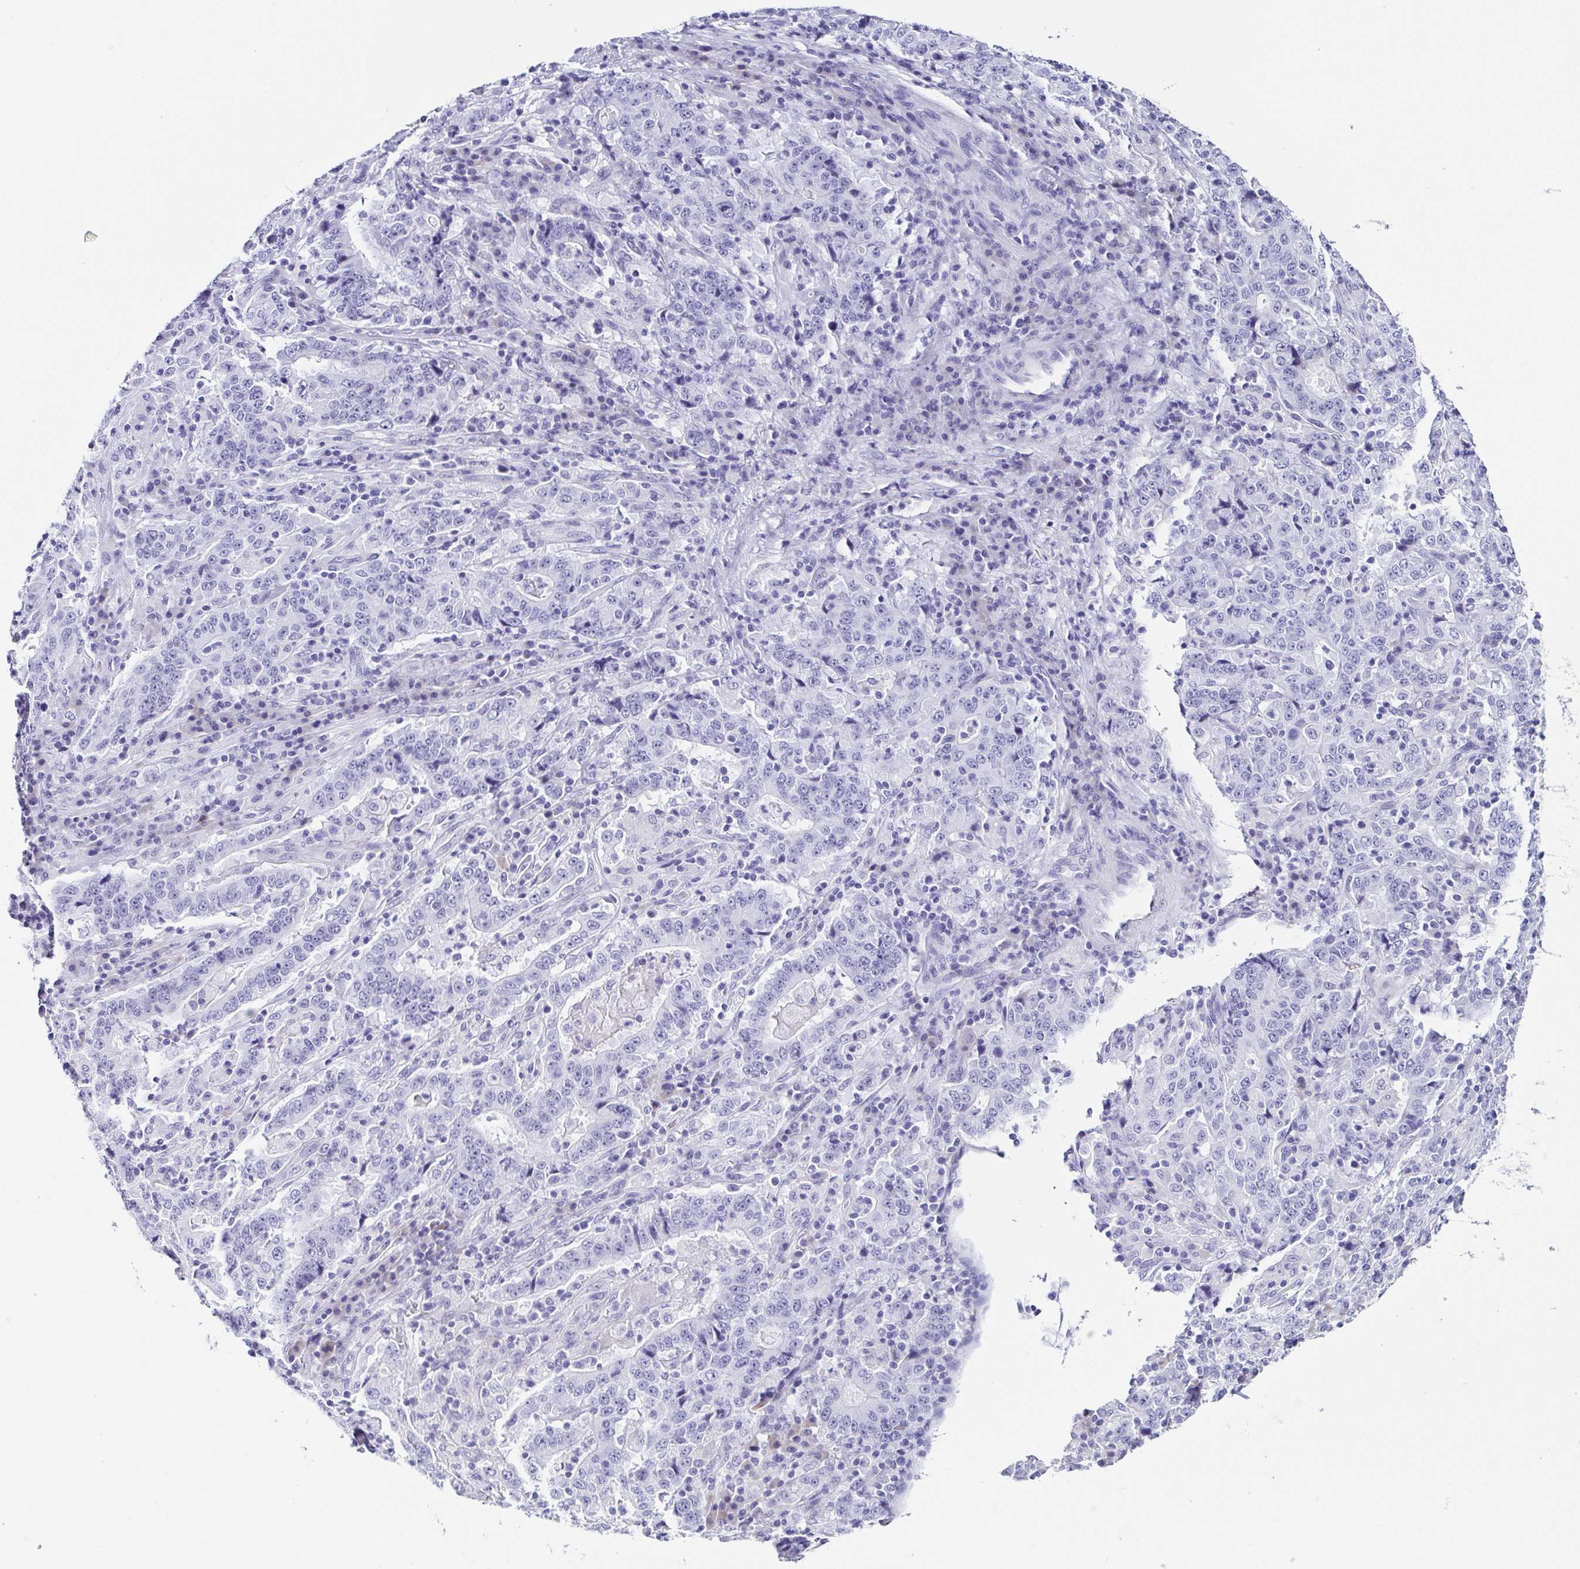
{"staining": {"intensity": "negative", "quantity": "none", "location": "none"}, "tissue": "stomach cancer", "cell_type": "Tumor cells", "image_type": "cancer", "snomed": [{"axis": "morphology", "description": "Normal tissue, NOS"}, {"axis": "morphology", "description": "Adenocarcinoma, NOS"}, {"axis": "topography", "description": "Stomach, upper"}, {"axis": "topography", "description": "Stomach"}], "caption": "High magnification brightfield microscopy of stomach cancer stained with DAB (brown) and counterstained with hematoxylin (blue): tumor cells show no significant expression.", "gene": "TNNT2", "patient": {"sex": "male", "age": 59}}